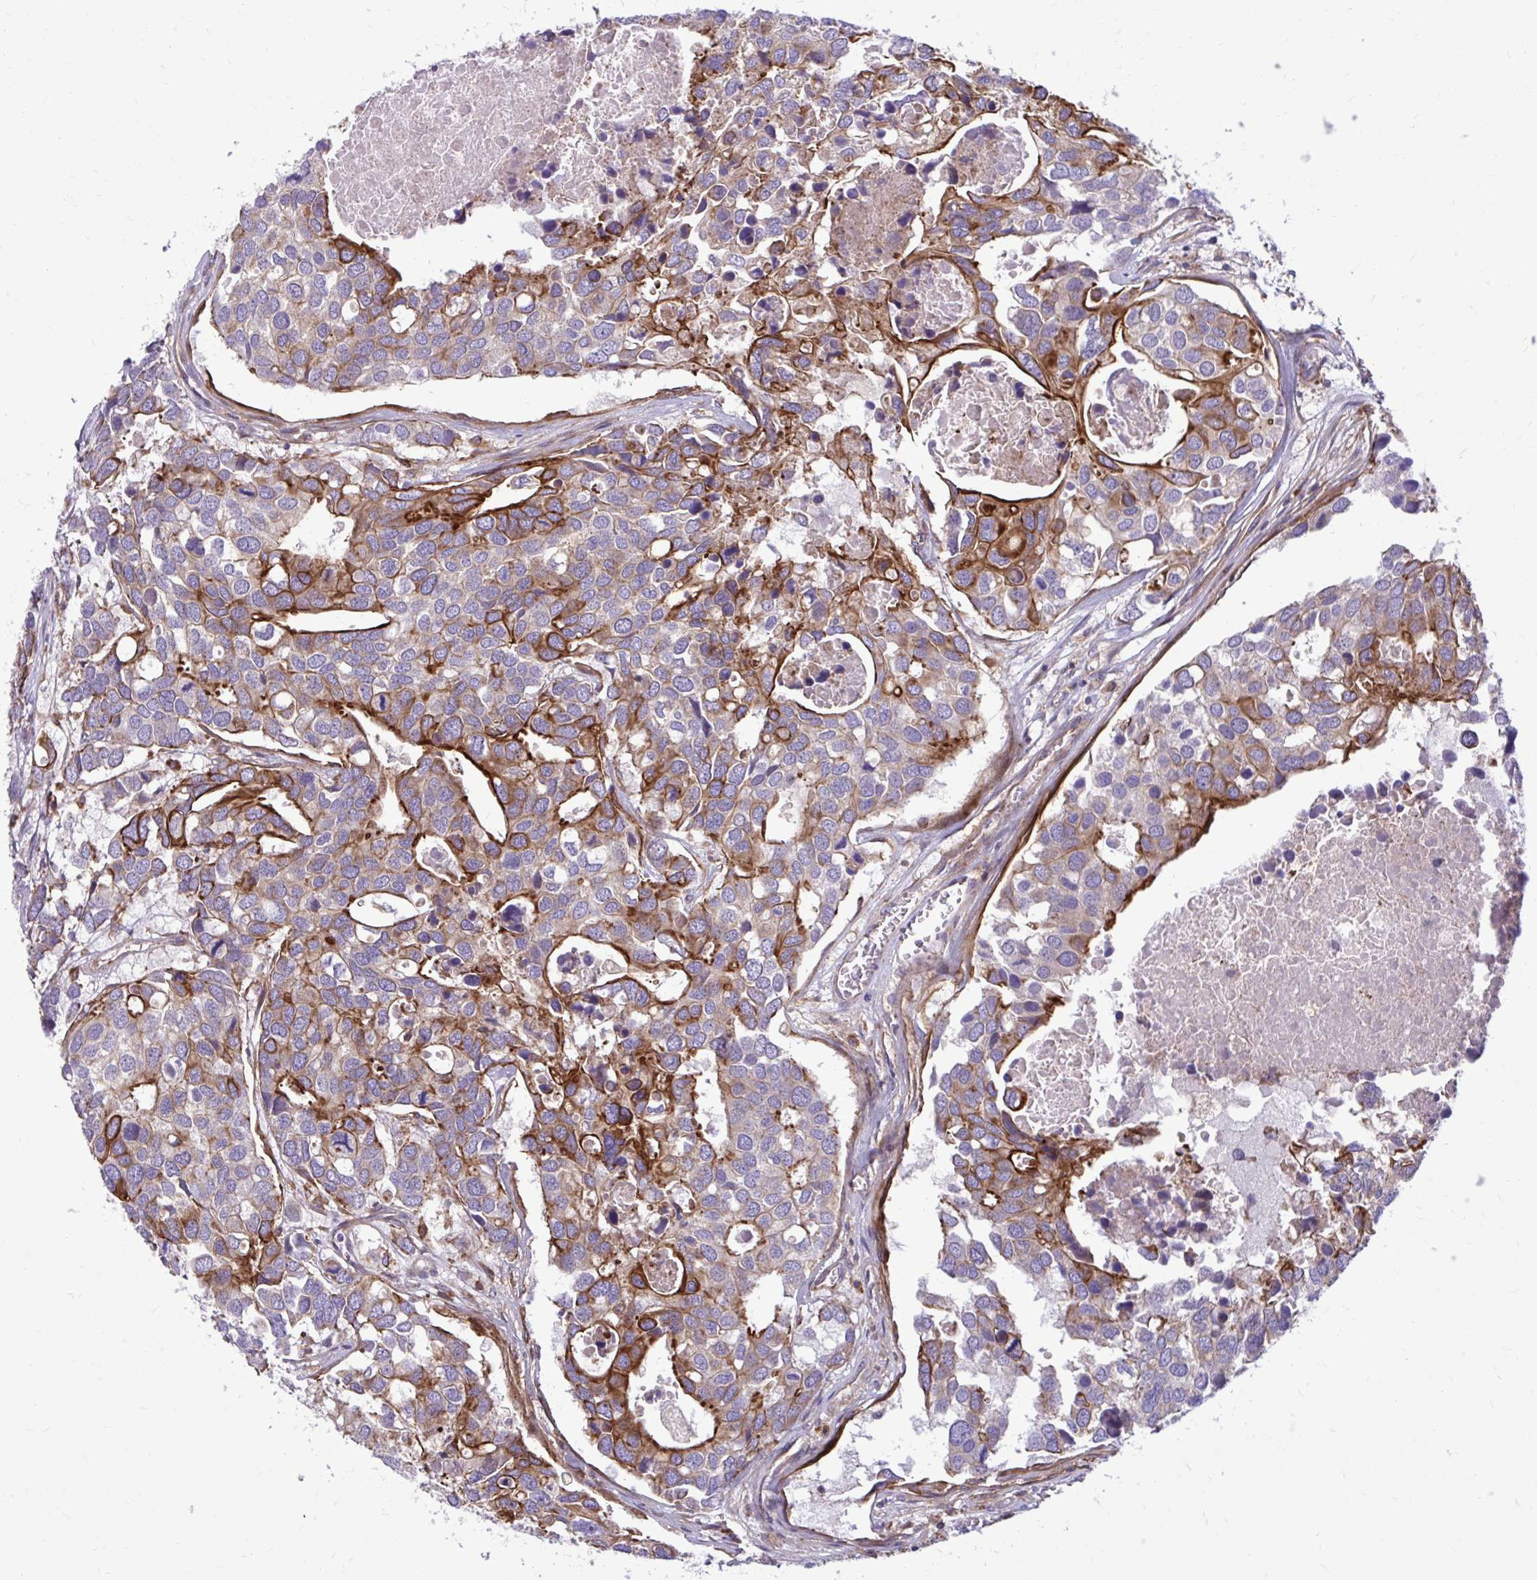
{"staining": {"intensity": "strong", "quantity": "<25%", "location": "cytoplasmic/membranous"}, "tissue": "breast cancer", "cell_type": "Tumor cells", "image_type": "cancer", "snomed": [{"axis": "morphology", "description": "Duct carcinoma"}, {"axis": "topography", "description": "Breast"}], "caption": "The image reveals staining of breast cancer, revealing strong cytoplasmic/membranous protein expression (brown color) within tumor cells.", "gene": "FAP", "patient": {"sex": "female", "age": 83}}